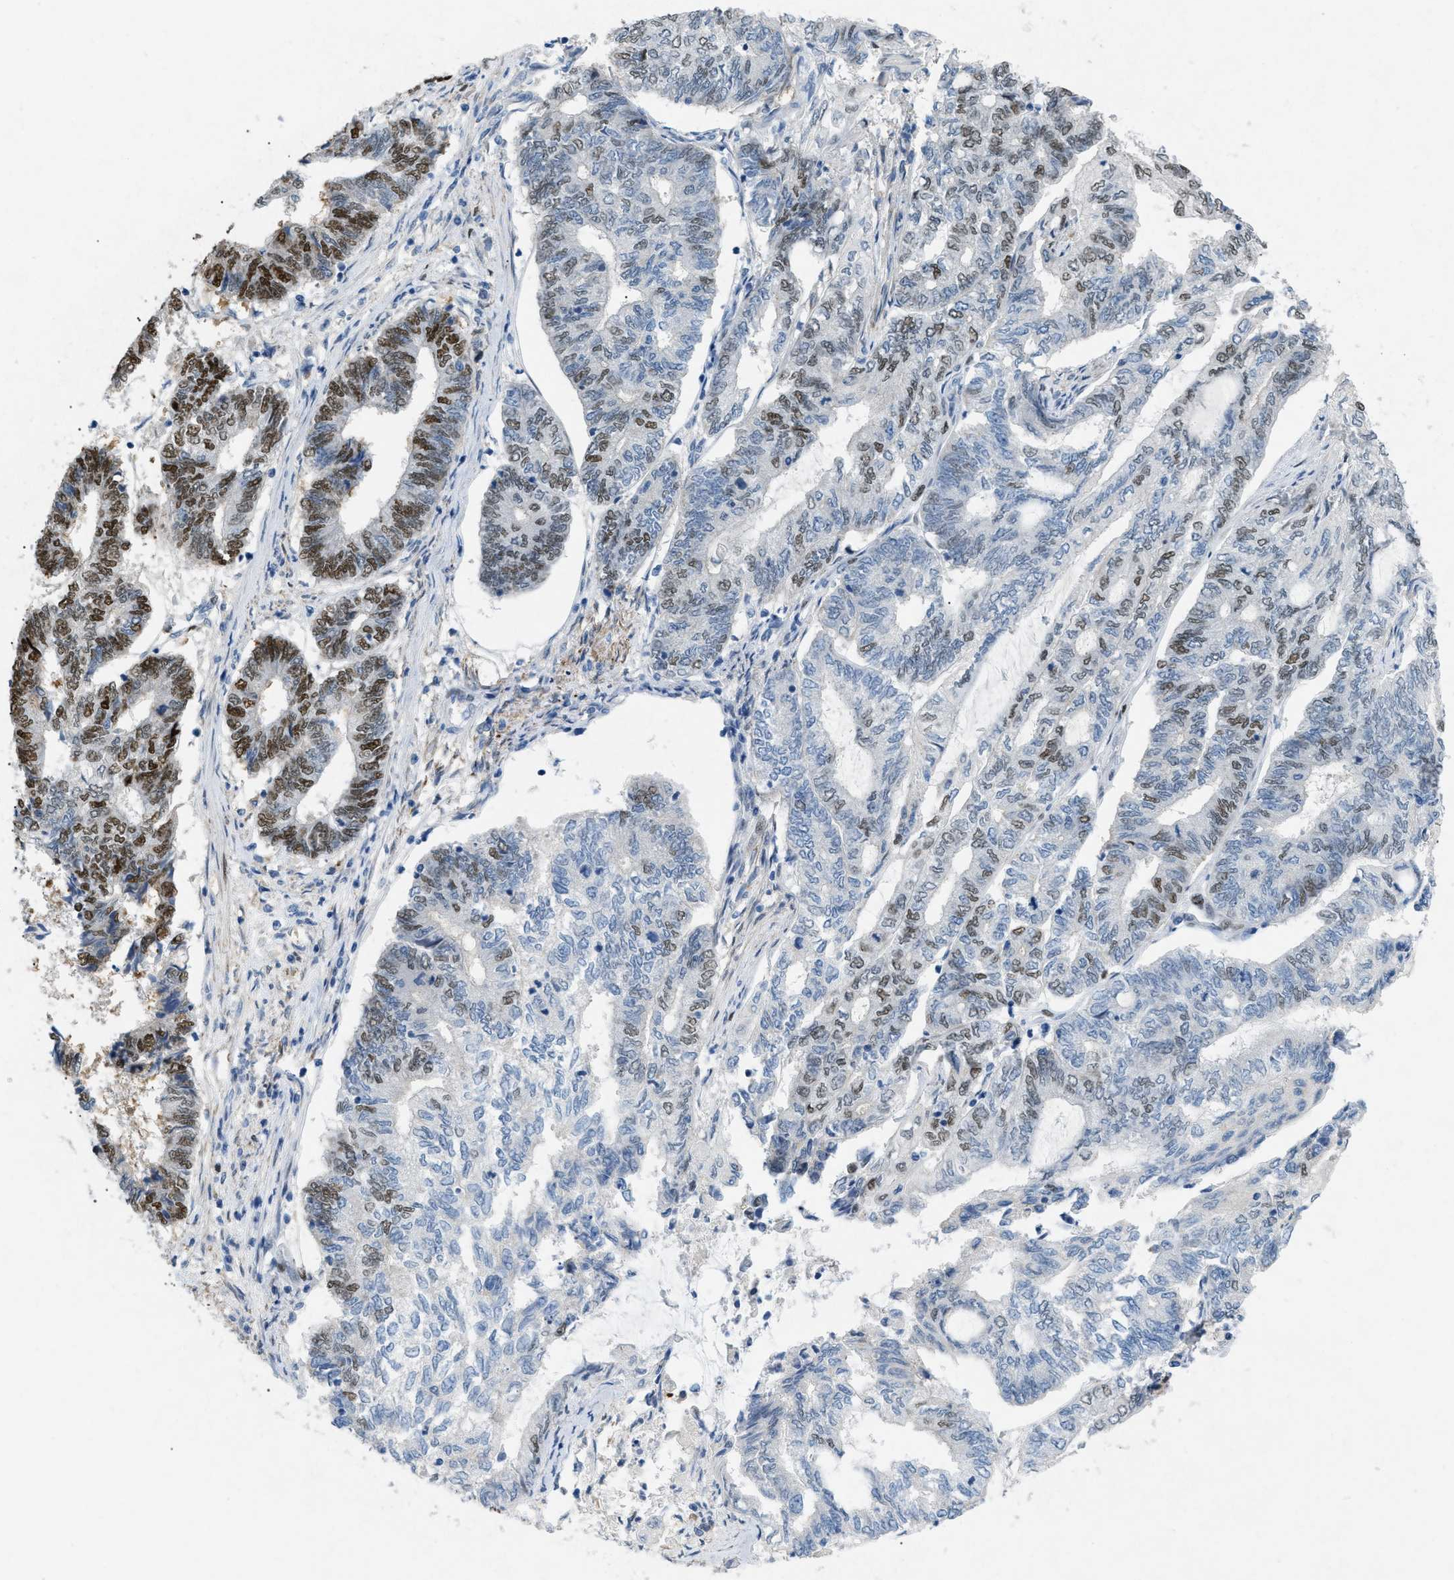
{"staining": {"intensity": "moderate", "quantity": "25%-75%", "location": "nuclear"}, "tissue": "endometrial cancer", "cell_type": "Tumor cells", "image_type": "cancer", "snomed": [{"axis": "morphology", "description": "Adenocarcinoma, NOS"}, {"axis": "topography", "description": "Uterus"}, {"axis": "topography", "description": "Endometrium"}], "caption": "This image exhibits immunohistochemistry staining of endometrial adenocarcinoma, with medium moderate nuclear expression in approximately 25%-75% of tumor cells.", "gene": "TASOR", "patient": {"sex": "female", "age": 70}}